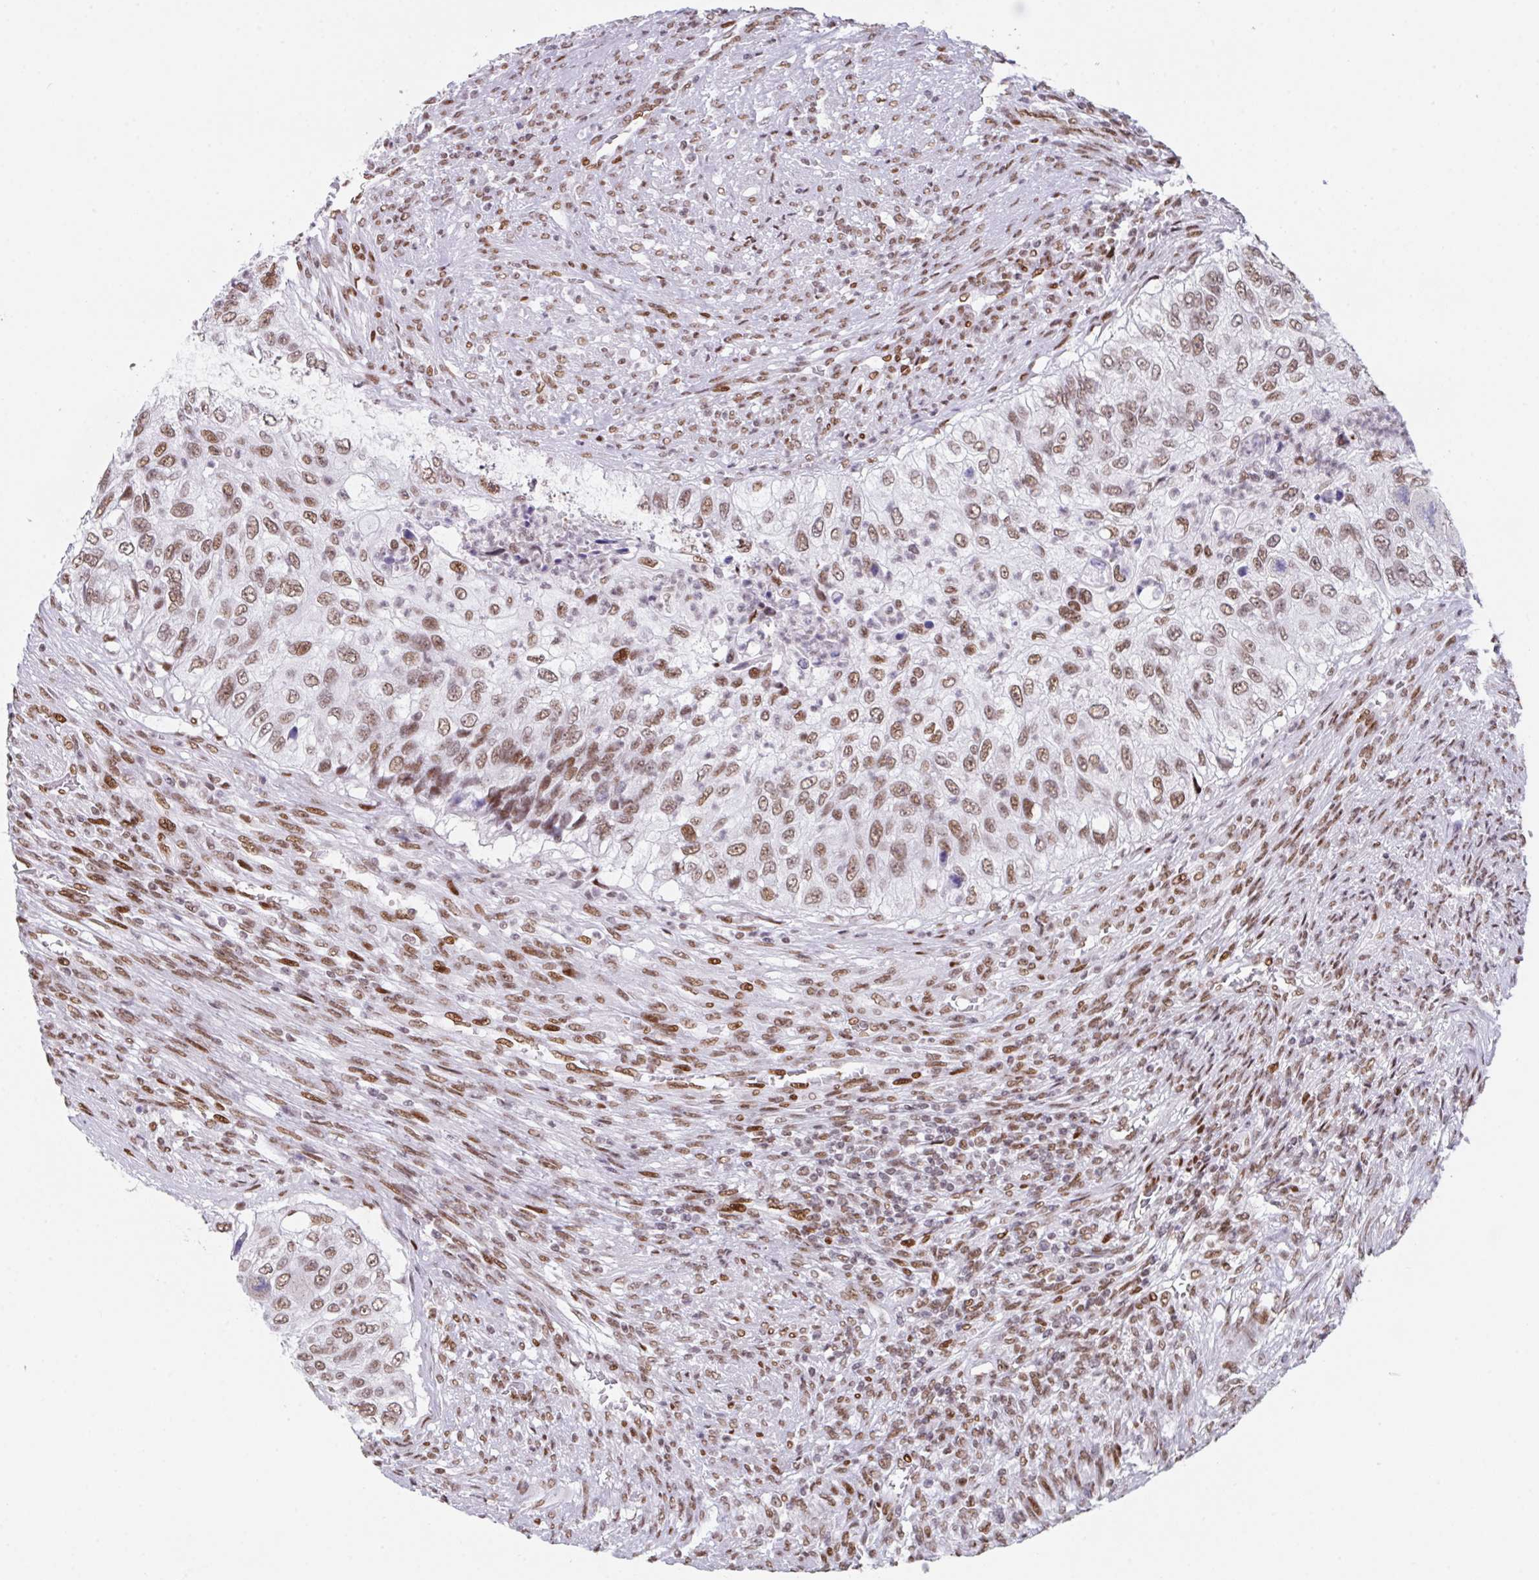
{"staining": {"intensity": "moderate", "quantity": ">75%", "location": "nuclear"}, "tissue": "urothelial cancer", "cell_type": "Tumor cells", "image_type": "cancer", "snomed": [{"axis": "morphology", "description": "Urothelial carcinoma, High grade"}, {"axis": "topography", "description": "Urinary bladder"}], "caption": "IHC staining of high-grade urothelial carcinoma, which reveals medium levels of moderate nuclear staining in about >75% of tumor cells indicating moderate nuclear protein positivity. The staining was performed using DAB (brown) for protein detection and nuclei were counterstained in hematoxylin (blue).", "gene": "CLP1", "patient": {"sex": "female", "age": 60}}